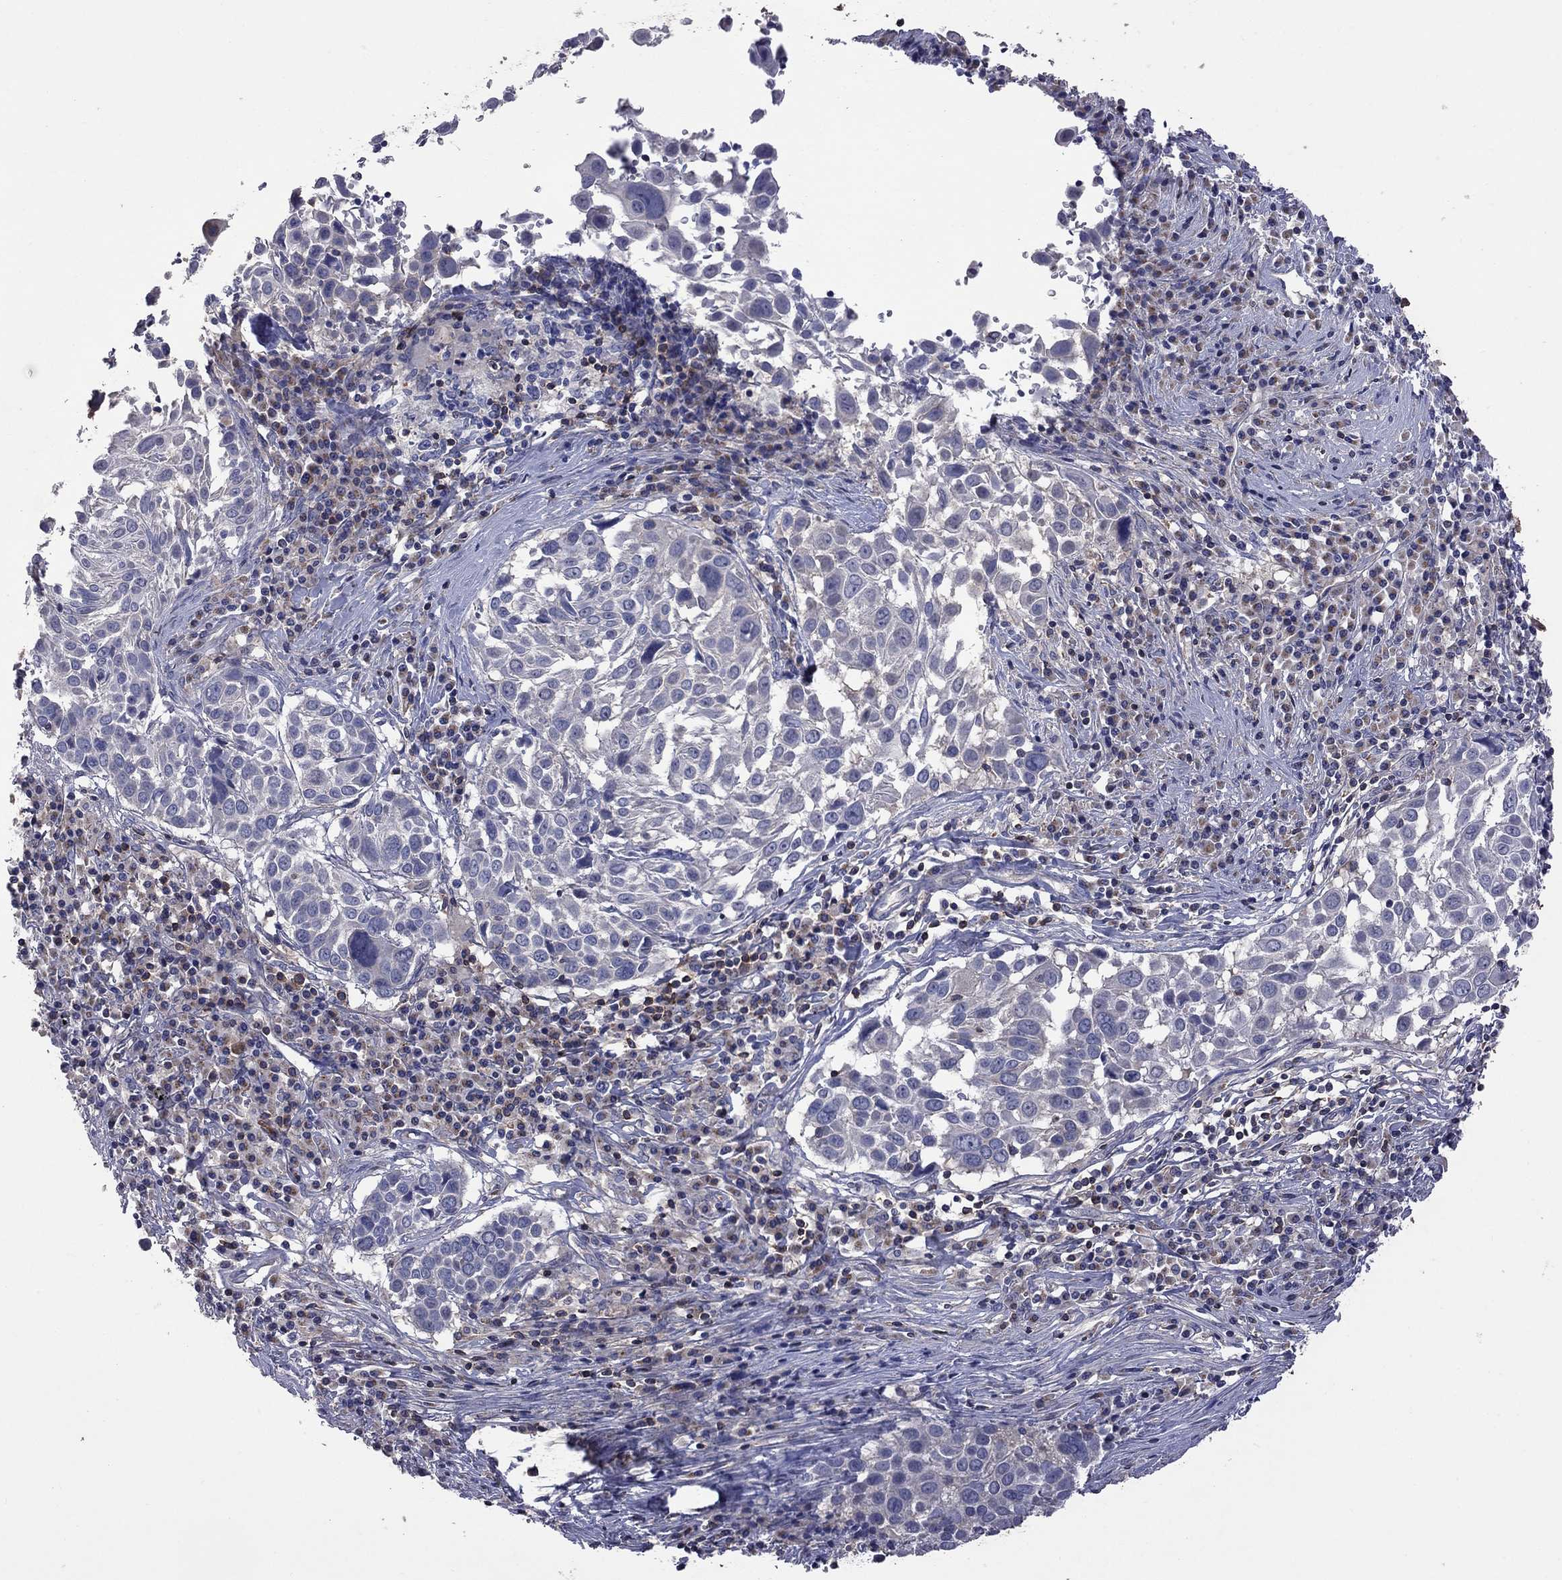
{"staining": {"intensity": "negative", "quantity": "none", "location": "none"}, "tissue": "lung cancer", "cell_type": "Tumor cells", "image_type": "cancer", "snomed": [{"axis": "morphology", "description": "Squamous cell carcinoma, NOS"}, {"axis": "topography", "description": "Lung"}], "caption": "Histopathology image shows no protein staining in tumor cells of lung cancer (squamous cell carcinoma) tissue.", "gene": "IPCEF1", "patient": {"sex": "male", "age": 57}}